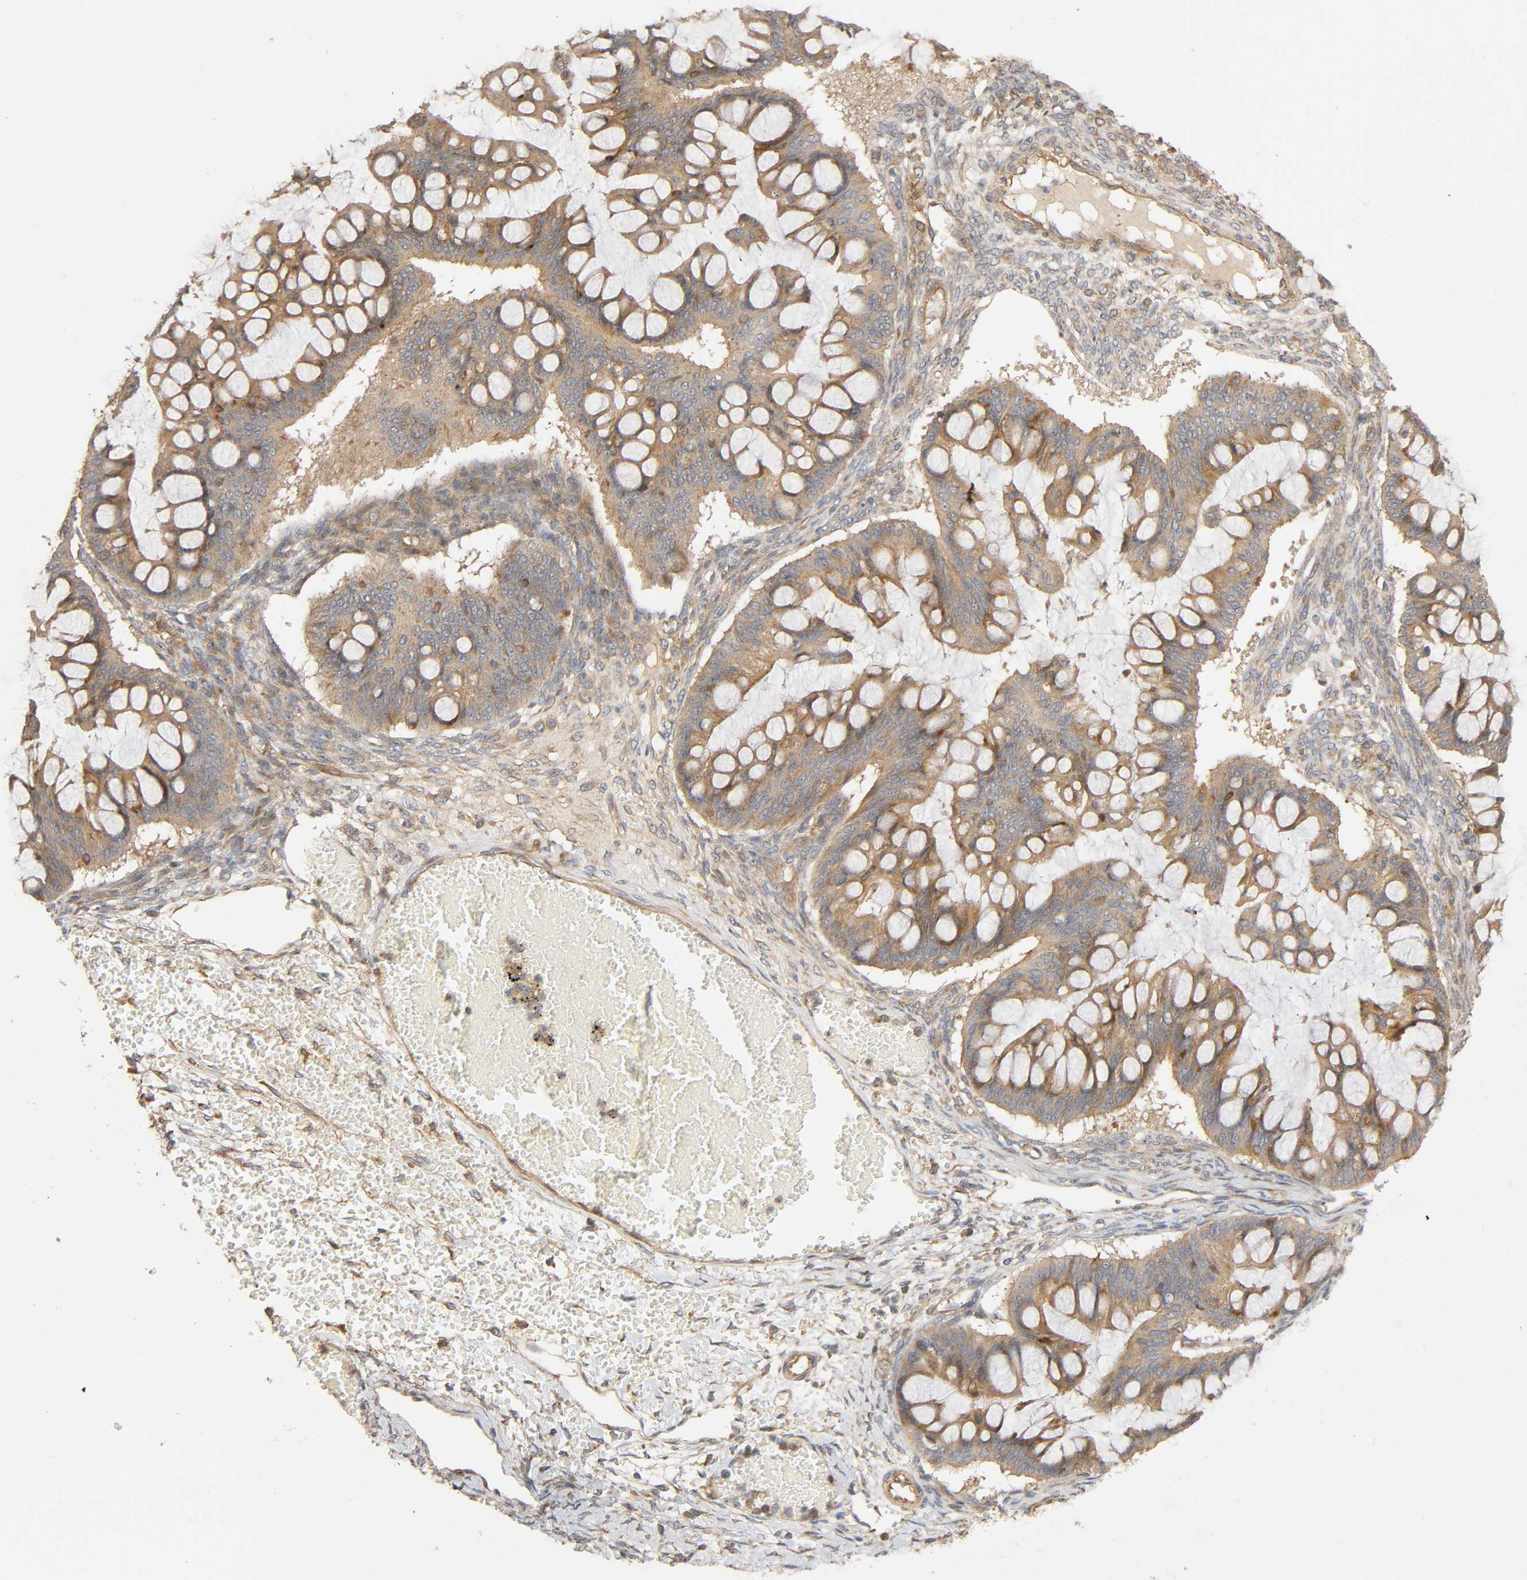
{"staining": {"intensity": "moderate", "quantity": ">75%", "location": "cytoplasmic/membranous"}, "tissue": "ovarian cancer", "cell_type": "Tumor cells", "image_type": "cancer", "snomed": [{"axis": "morphology", "description": "Cystadenocarcinoma, mucinous, NOS"}, {"axis": "topography", "description": "Ovary"}], "caption": "A micrograph of human mucinous cystadenocarcinoma (ovarian) stained for a protein demonstrates moderate cytoplasmic/membranous brown staining in tumor cells.", "gene": "SGSM1", "patient": {"sex": "female", "age": 73}}